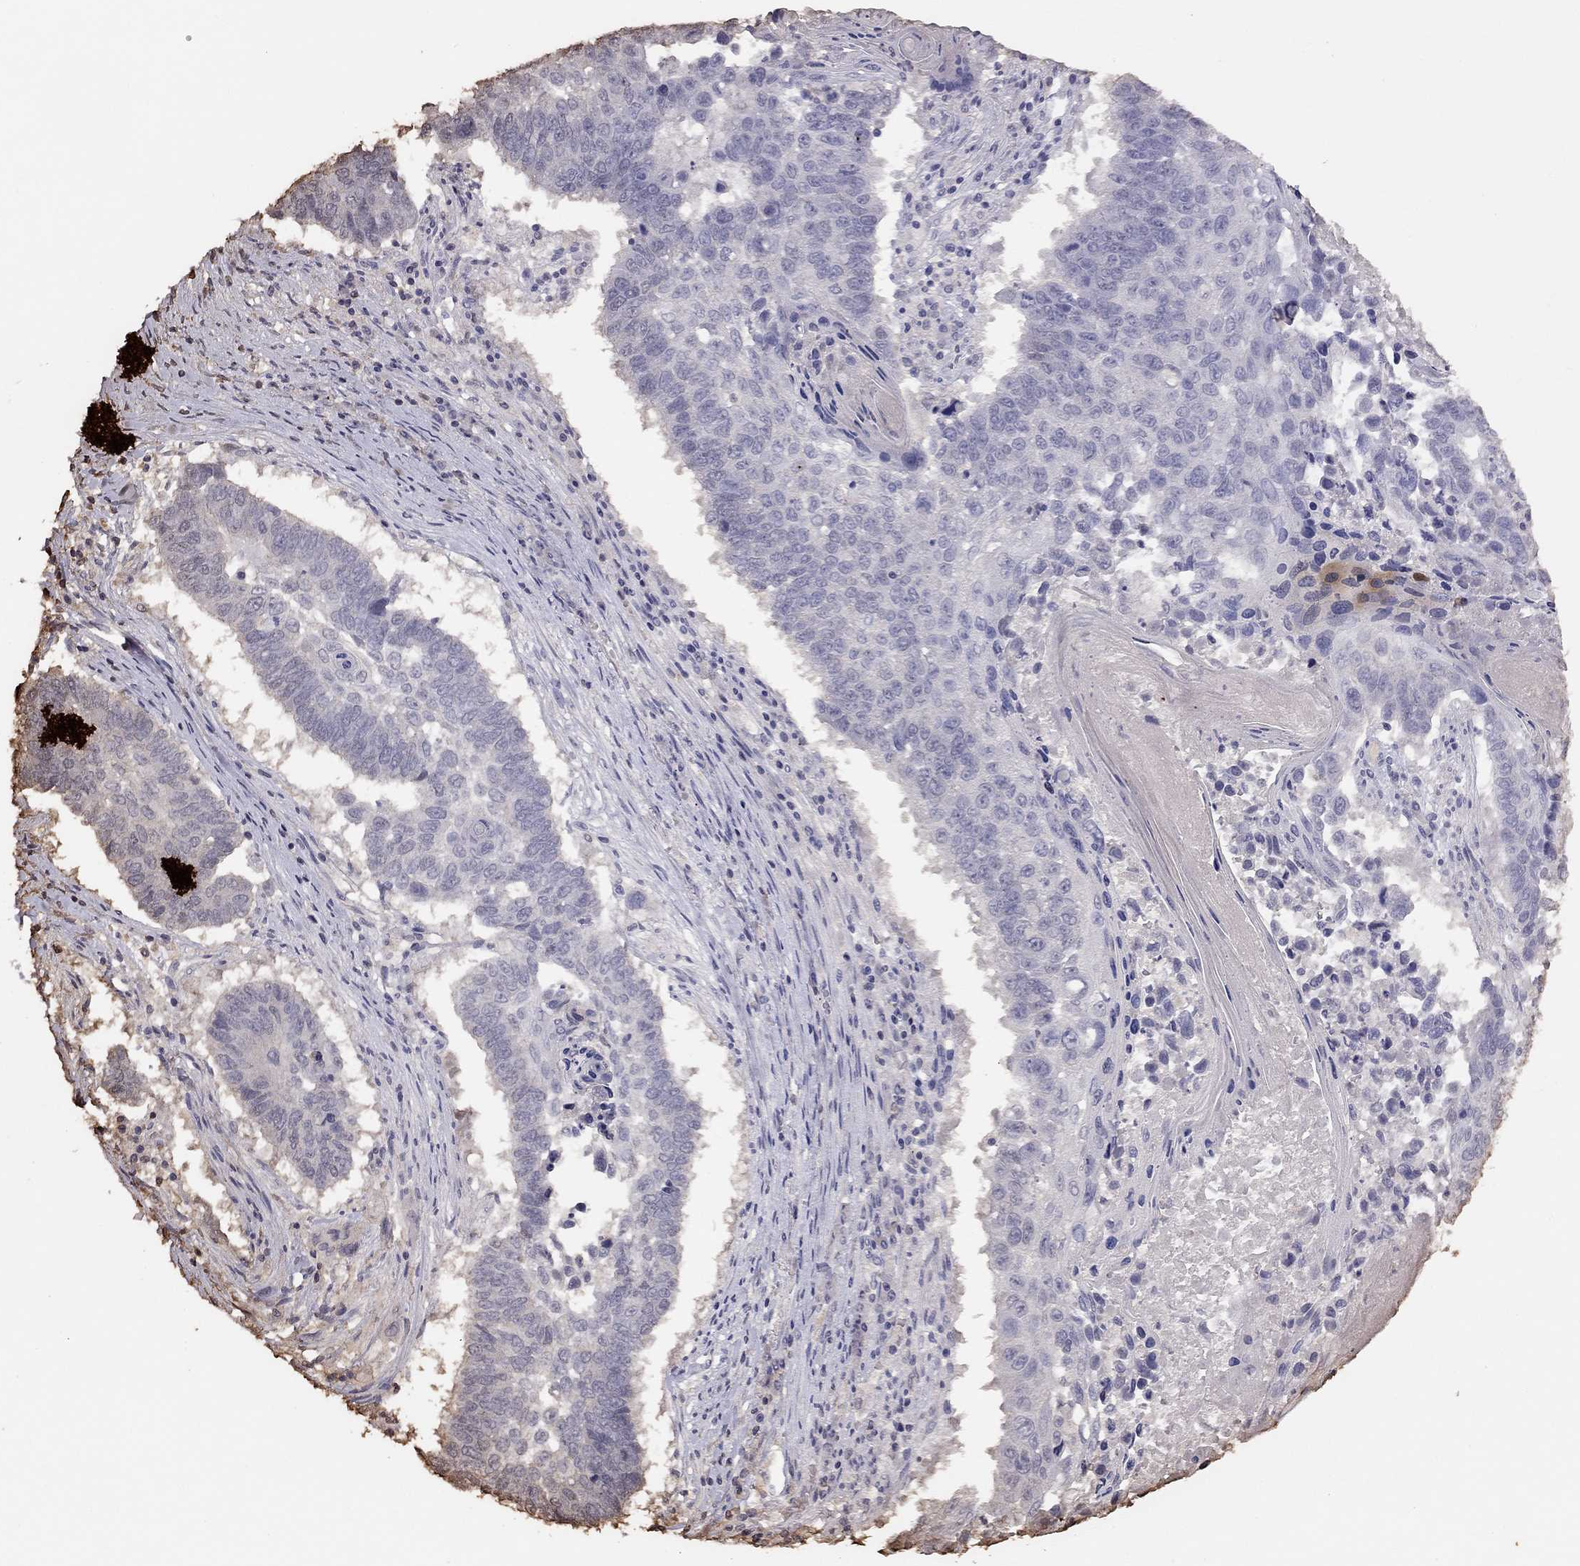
{"staining": {"intensity": "negative", "quantity": "none", "location": "none"}, "tissue": "lung cancer", "cell_type": "Tumor cells", "image_type": "cancer", "snomed": [{"axis": "morphology", "description": "Squamous cell carcinoma, NOS"}, {"axis": "topography", "description": "Lung"}], "caption": "A histopathology image of human lung squamous cell carcinoma is negative for staining in tumor cells.", "gene": "SUN3", "patient": {"sex": "male", "age": 73}}